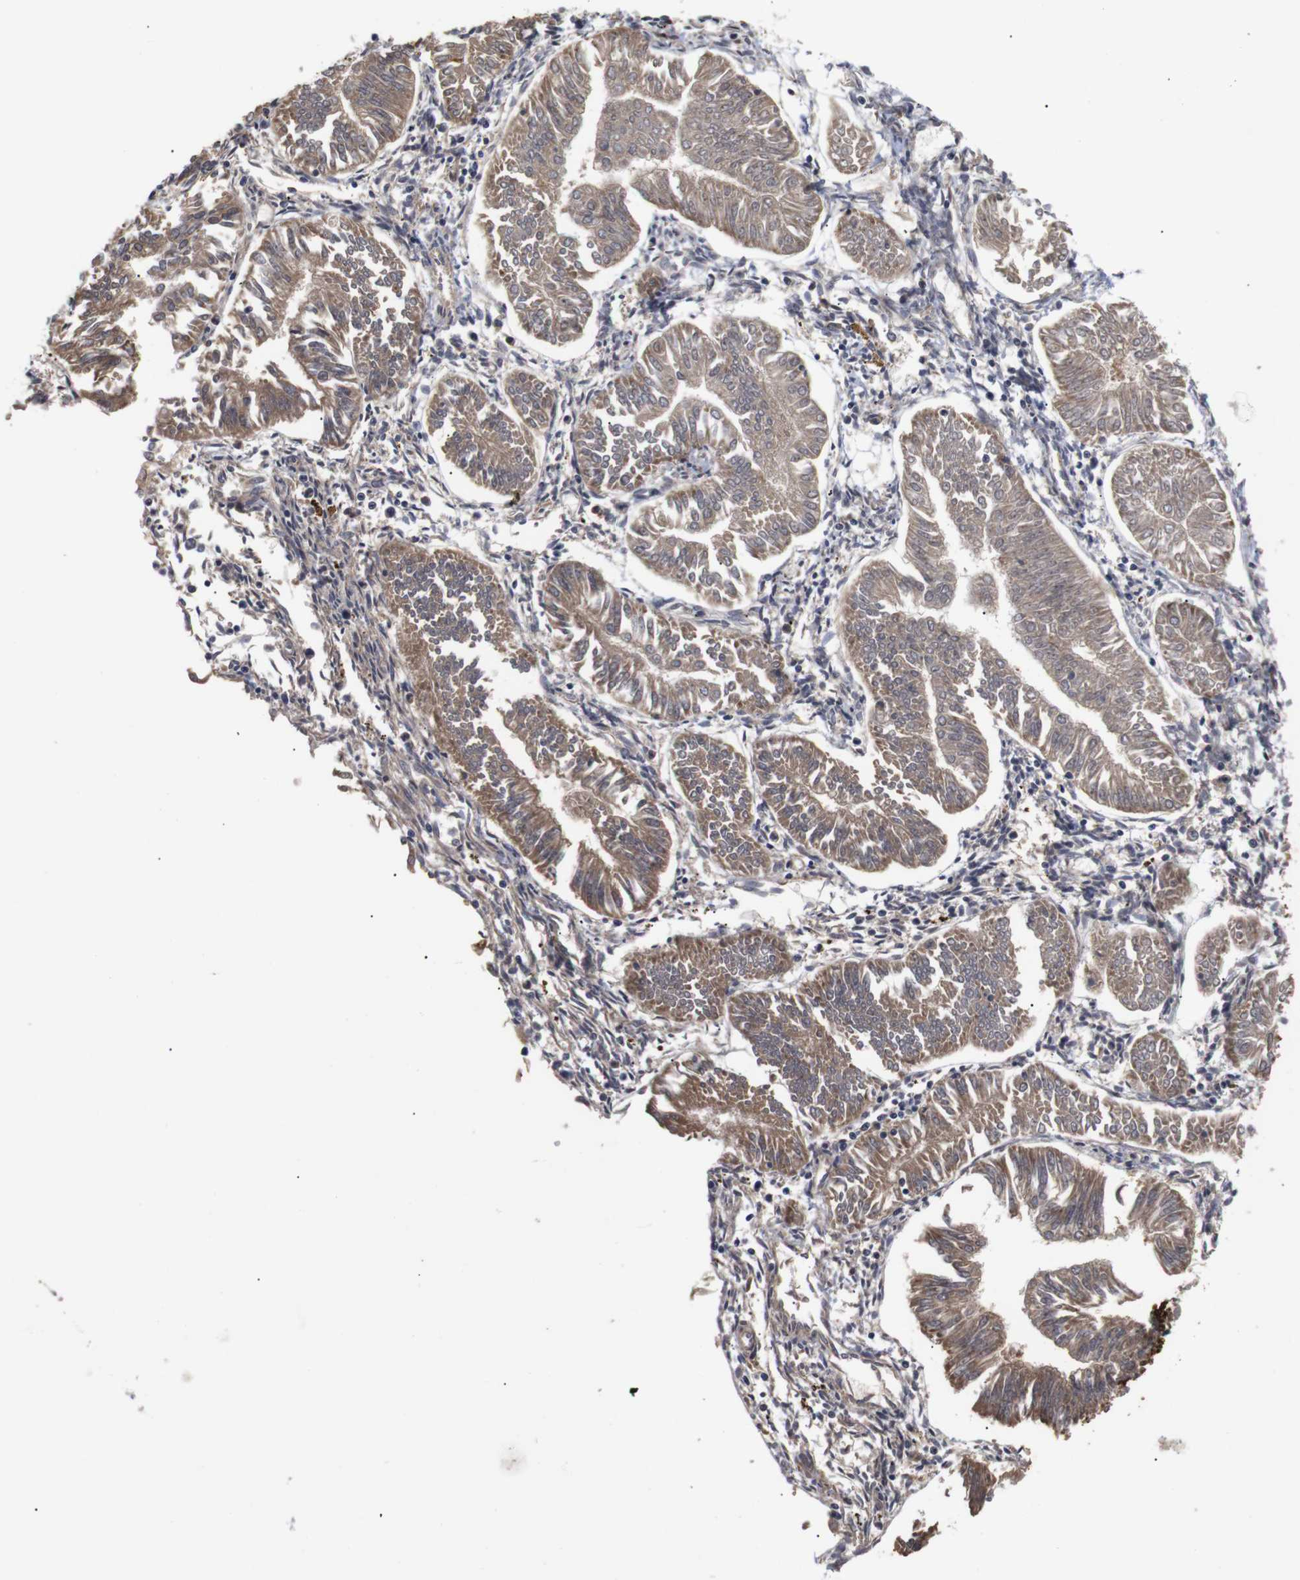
{"staining": {"intensity": "moderate", "quantity": ">75%", "location": "cytoplasmic/membranous"}, "tissue": "endometrial cancer", "cell_type": "Tumor cells", "image_type": "cancer", "snomed": [{"axis": "morphology", "description": "Adenocarcinoma, NOS"}, {"axis": "topography", "description": "Endometrium"}], "caption": "IHC staining of adenocarcinoma (endometrial), which displays medium levels of moderate cytoplasmic/membranous staining in approximately >75% of tumor cells indicating moderate cytoplasmic/membranous protein positivity. The staining was performed using DAB (brown) for protein detection and nuclei were counterstained in hematoxylin (blue).", "gene": "PDLIM5", "patient": {"sex": "female", "age": 53}}